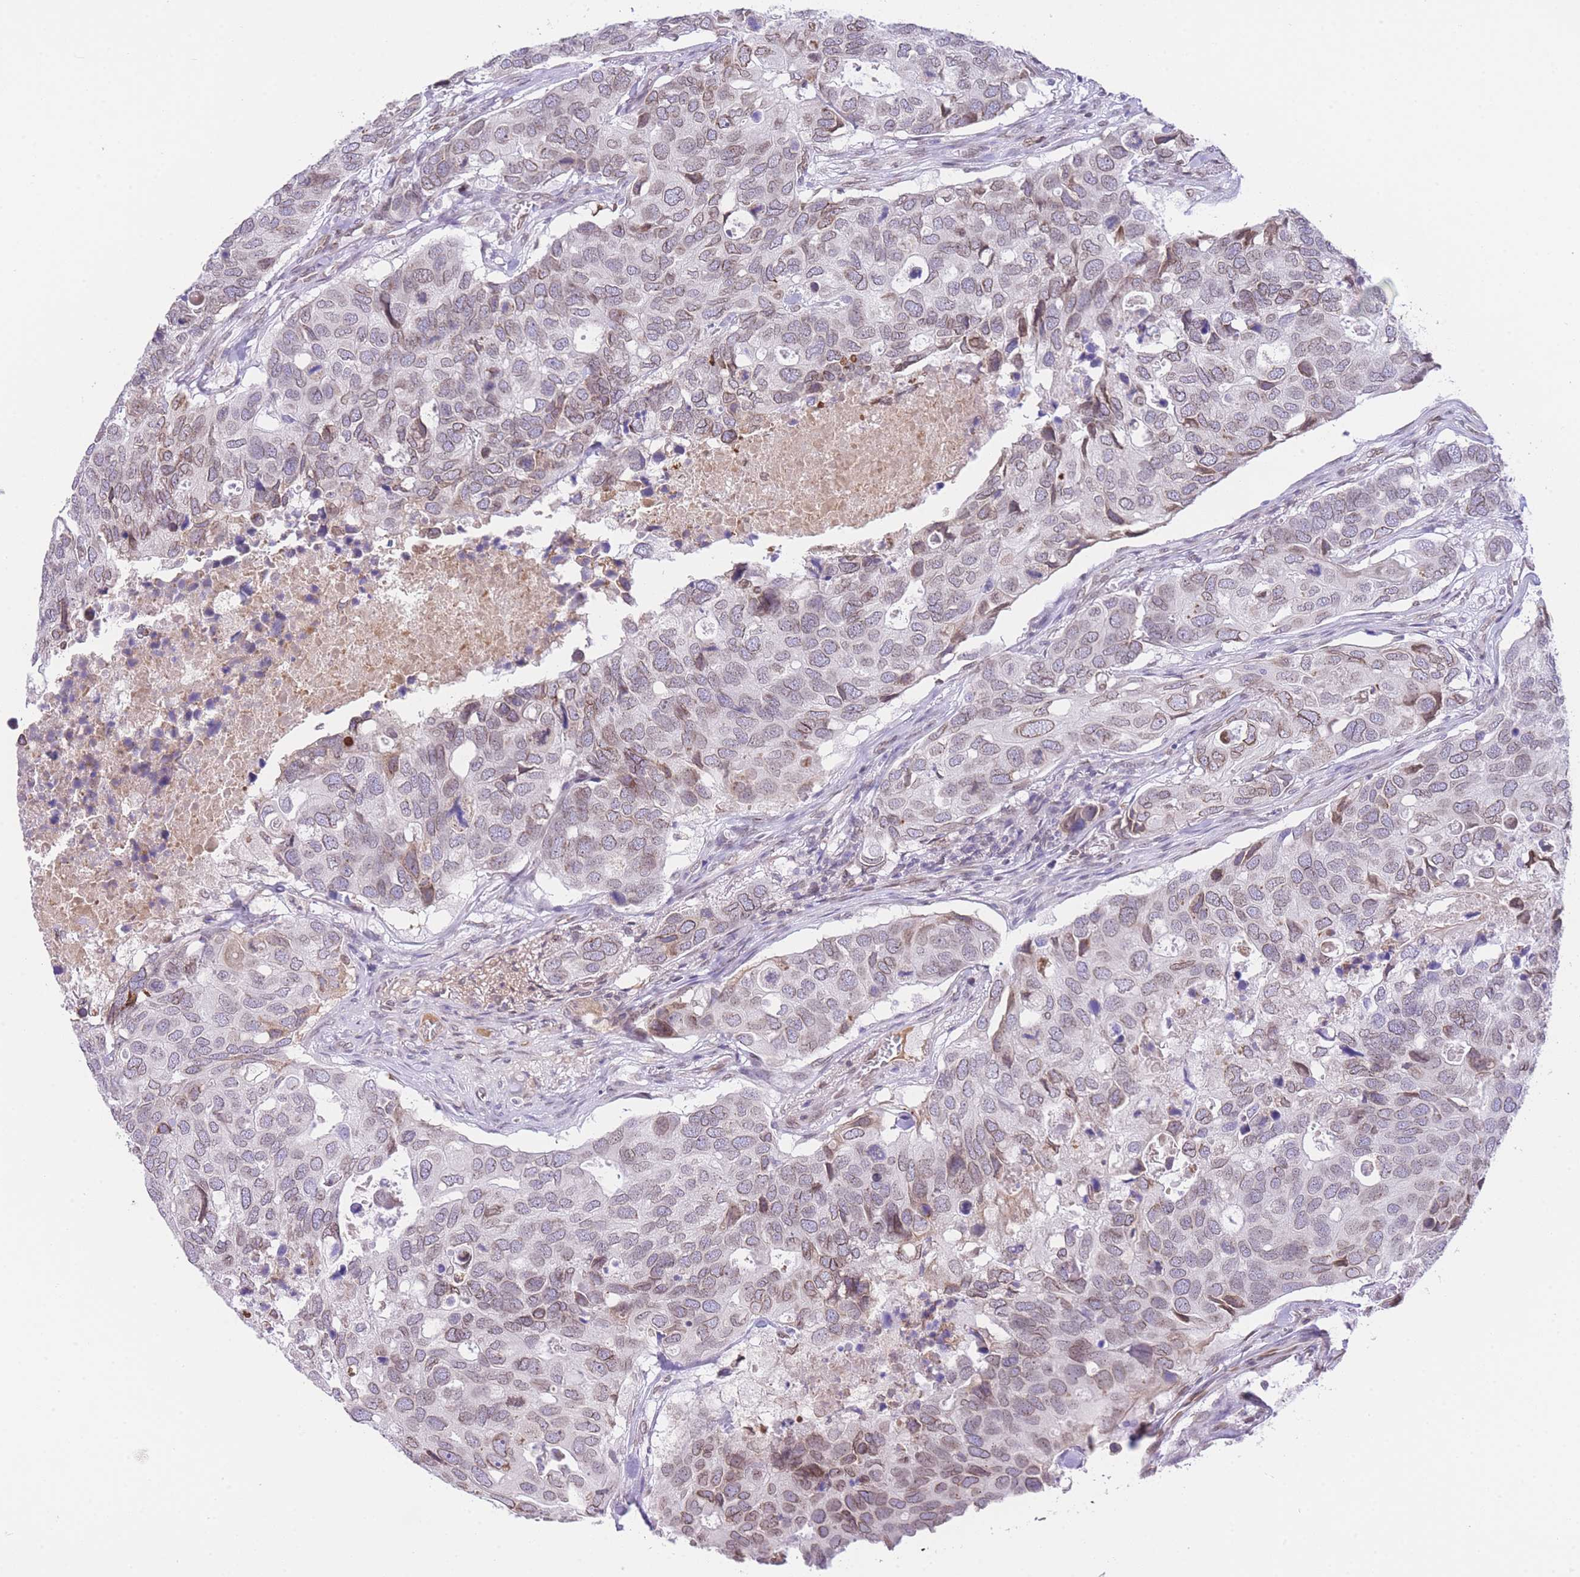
{"staining": {"intensity": "weak", "quantity": "25%-75%", "location": "cytoplasmic/membranous,nuclear"}, "tissue": "breast cancer", "cell_type": "Tumor cells", "image_type": "cancer", "snomed": [{"axis": "morphology", "description": "Duct carcinoma"}, {"axis": "topography", "description": "Breast"}], "caption": "IHC staining of breast intraductal carcinoma, which shows low levels of weak cytoplasmic/membranous and nuclear positivity in about 25%-75% of tumor cells indicating weak cytoplasmic/membranous and nuclear protein staining. The staining was performed using DAB (3,3'-diaminobenzidine) (brown) for protein detection and nuclei were counterstained in hematoxylin (blue).", "gene": "OR10AD1", "patient": {"sex": "female", "age": 83}}